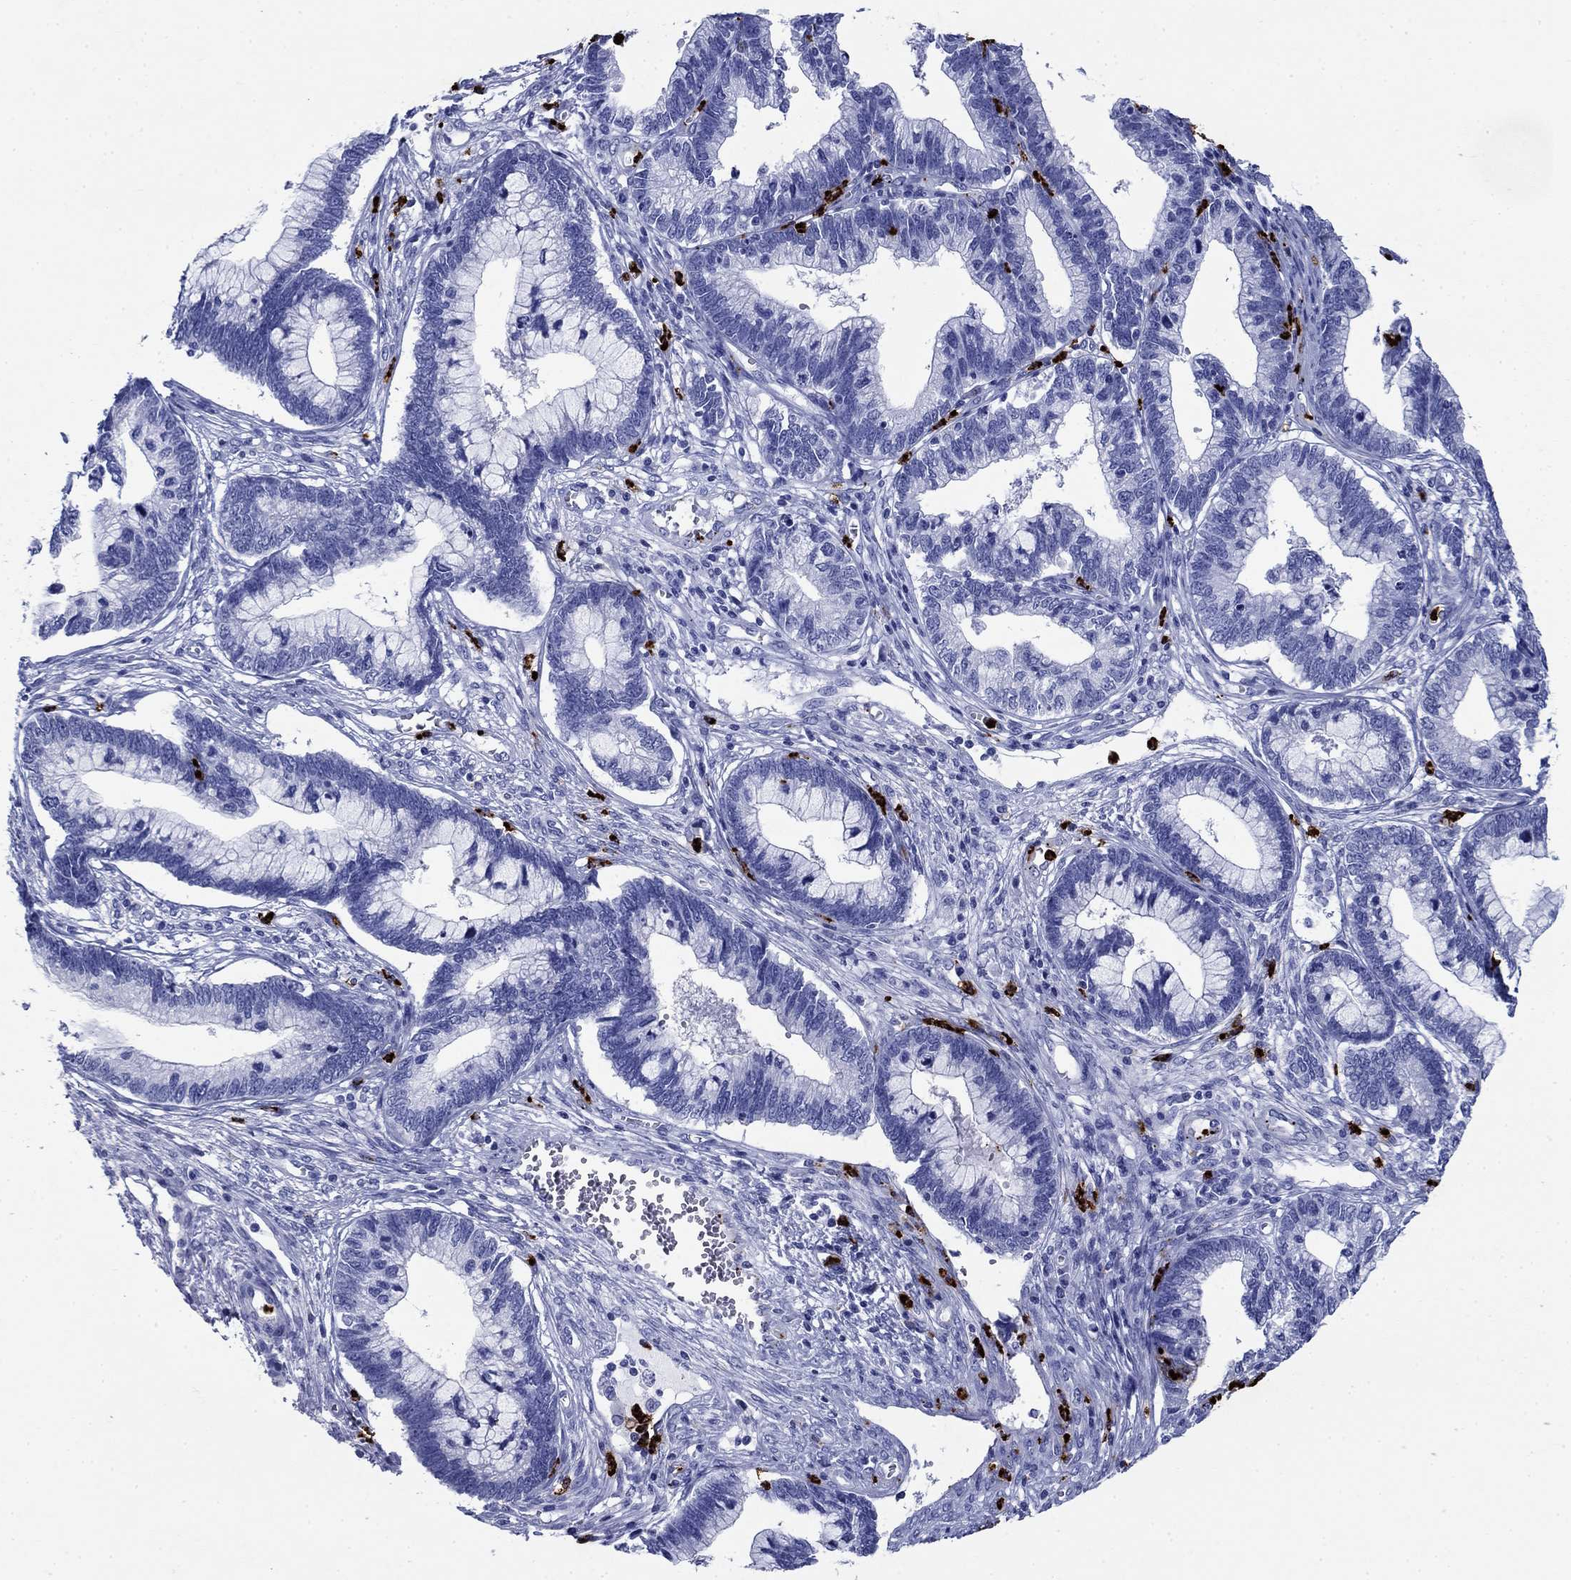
{"staining": {"intensity": "negative", "quantity": "none", "location": "none"}, "tissue": "cervical cancer", "cell_type": "Tumor cells", "image_type": "cancer", "snomed": [{"axis": "morphology", "description": "Adenocarcinoma, NOS"}, {"axis": "topography", "description": "Cervix"}], "caption": "A micrograph of human adenocarcinoma (cervical) is negative for staining in tumor cells.", "gene": "AZU1", "patient": {"sex": "female", "age": 44}}